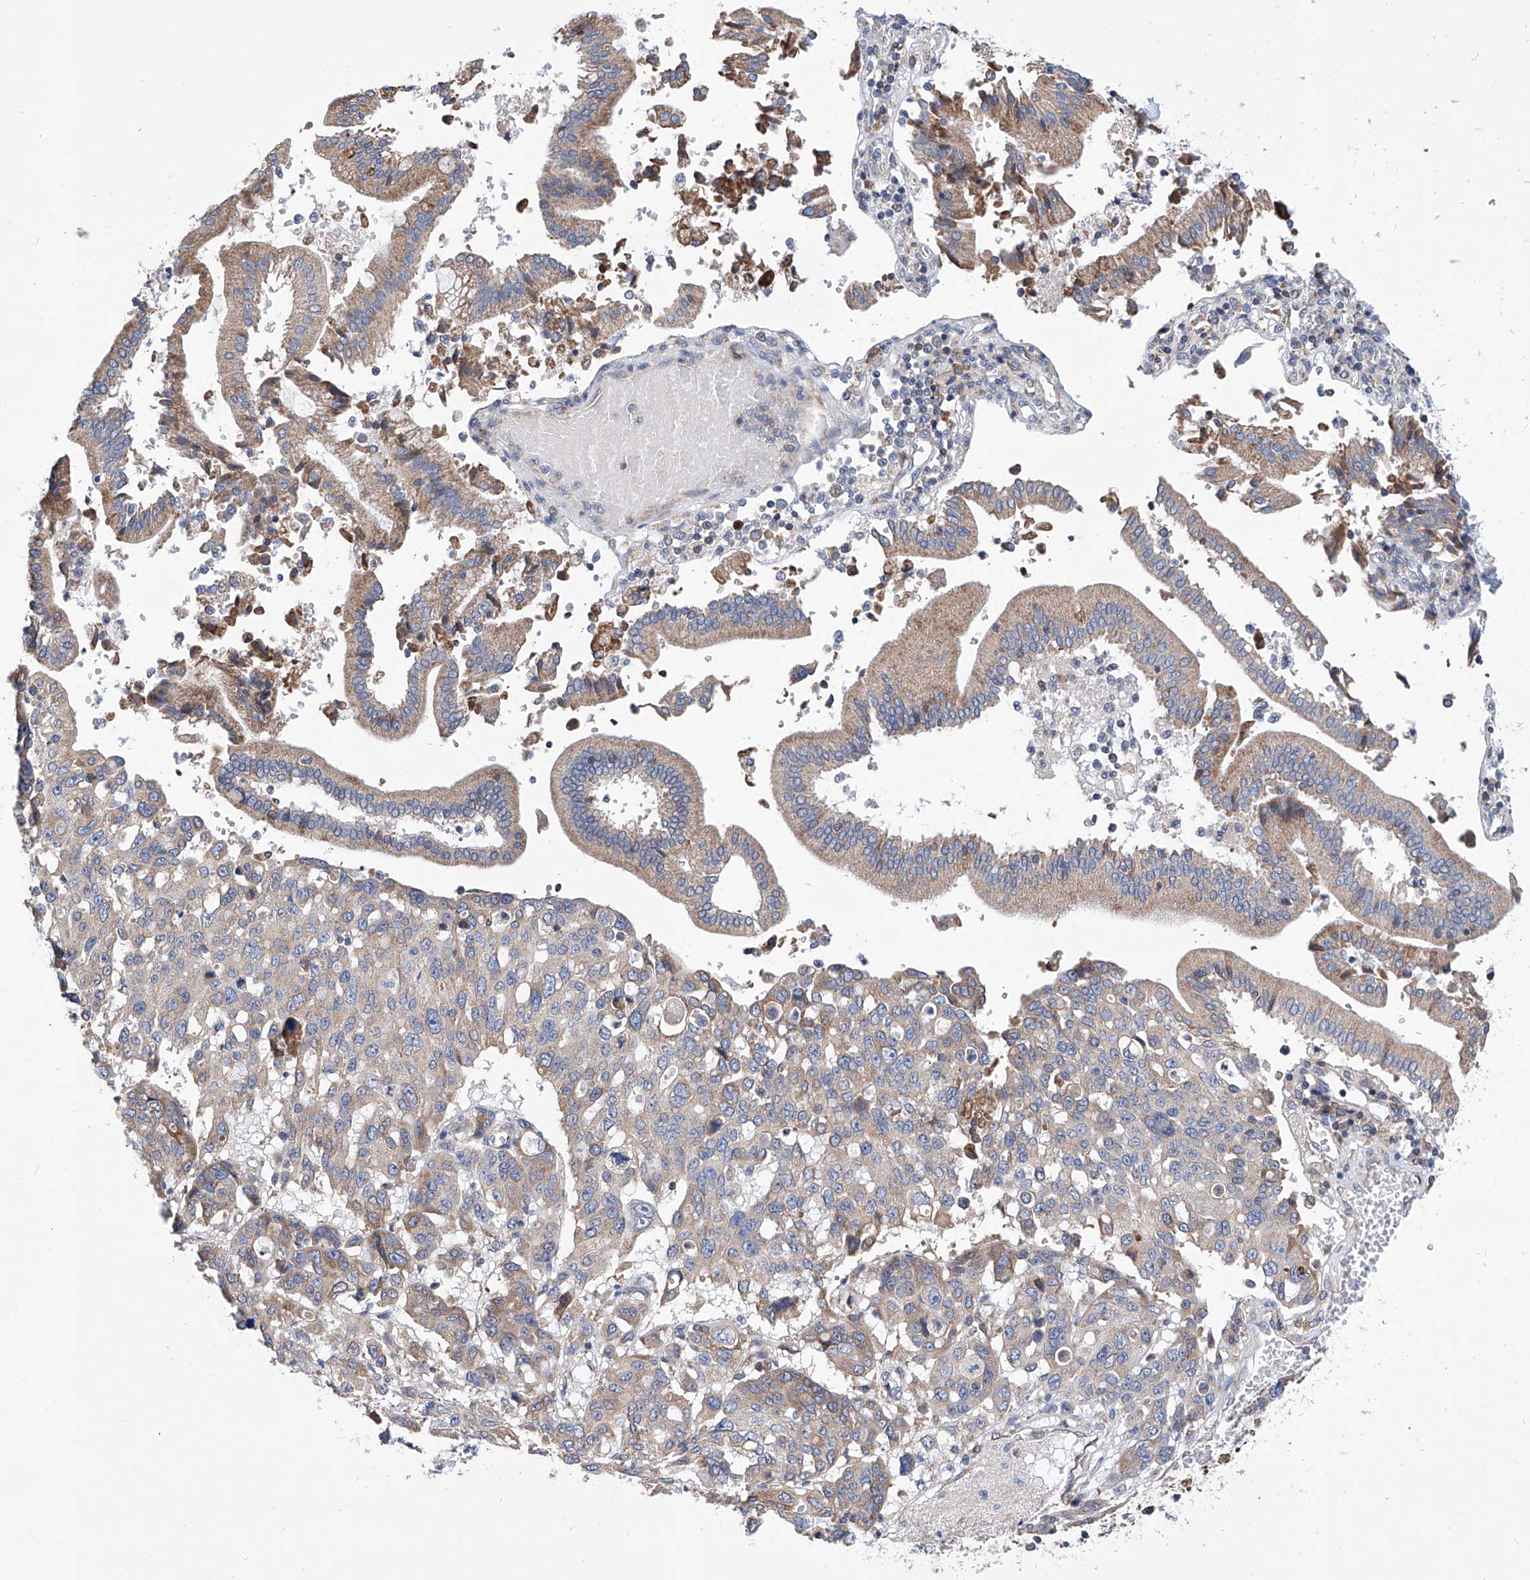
{"staining": {"intensity": "weak", "quantity": "<25%", "location": "cytoplasmic/membranous"}, "tissue": "pancreatic cancer", "cell_type": "Tumor cells", "image_type": "cancer", "snomed": [{"axis": "morphology", "description": "Adenocarcinoma, NOS"}, {"axis": "topography", "description": "Pancreas"}], "caption": "A photomicrograph of adenocarcinoma (pancreatic) stained for a protein exhibits no brown staining in tumor cells. (IHC, brightfield microscopy, high magnification).", "gene": "MAD2L1", "patient": {"sex": "male", "age": 46}}